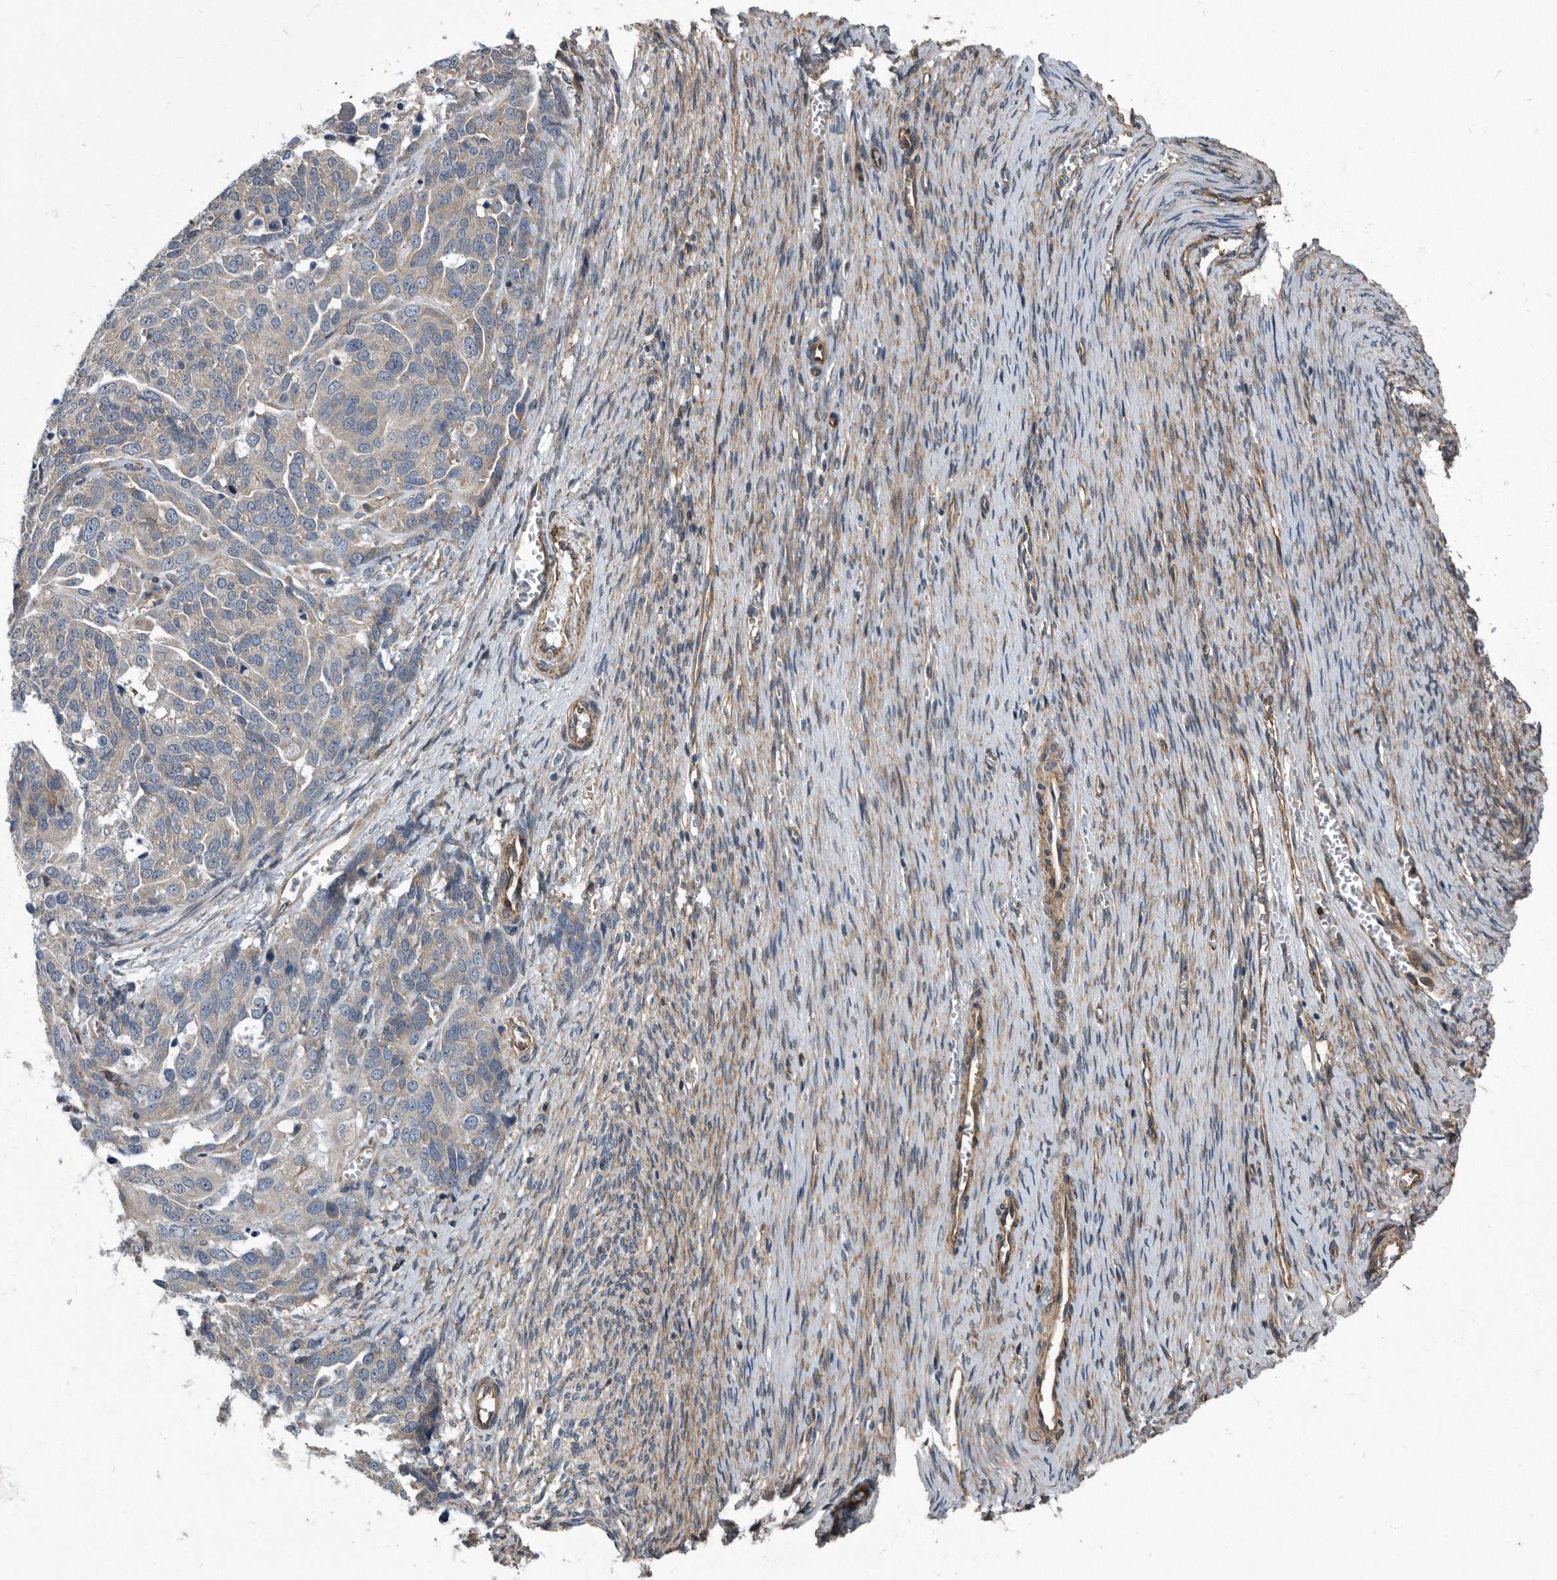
{"staining": {"intensity": "negative", "quantity": "none", "location": "none"}, "tissue": "ovarian cancer", "cell_type": "Tumor cells", "image_type": "cancer", "snomed": [{"axis": "morphology", "description": "Cystadenocarcinoma, serous, NOS"}, {"axis": "topography", "description": "Ovary"}], "caption": "Immunohistochemistry image of neoplastic tissue: ovarian serous cystadenocarcinoma stained with DAB displays no significant protein expression in tumor cells.", "gene": "ARMCX1", "patient": {"sex": "female", "age": 44}}